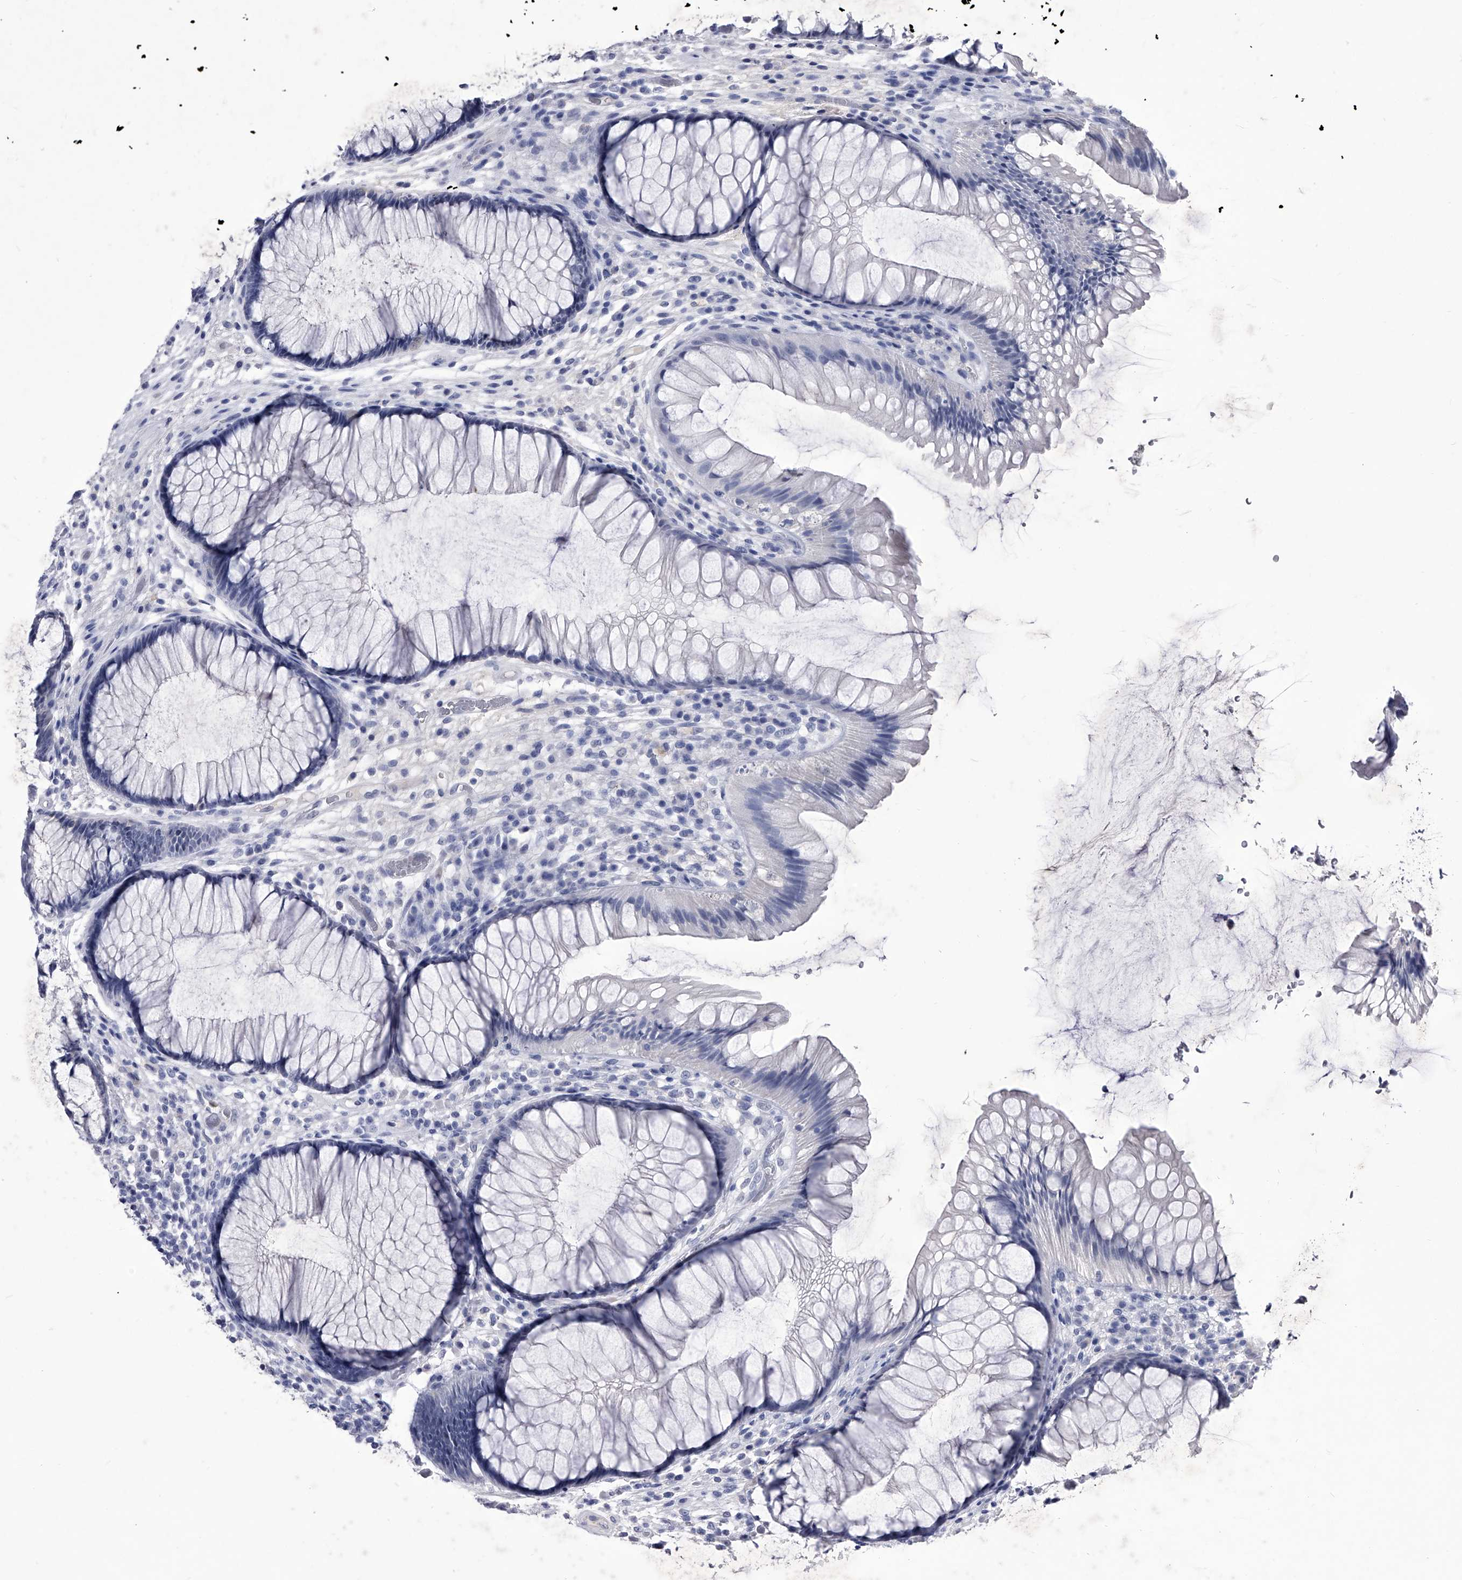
{"staining": {"intensity": "negative", "quantity": "none", "location": "none"}, "tissue": "rectum", "cell_type": "Glandular cells", "image_type": "normal", "snomed": [{"axis": "morphology", "description": "Normal tissue, NOS"}, {"axis": "topography", "description": "Rectum"}], "caption": "High magnification brightfield microscopy of benign rectum stained with DAB (3,3'-diaminobenzidine) (brown) and counterstained with hematoxylin (blue): glandular cells show no significant positivity. (DAB (3,3'-diaminobenzidine) immunohistochemistry visualized using brightfield microscopy, high magnification).", "gene": "CRISP2", "patient": {"sex": "male", "age": 51}}